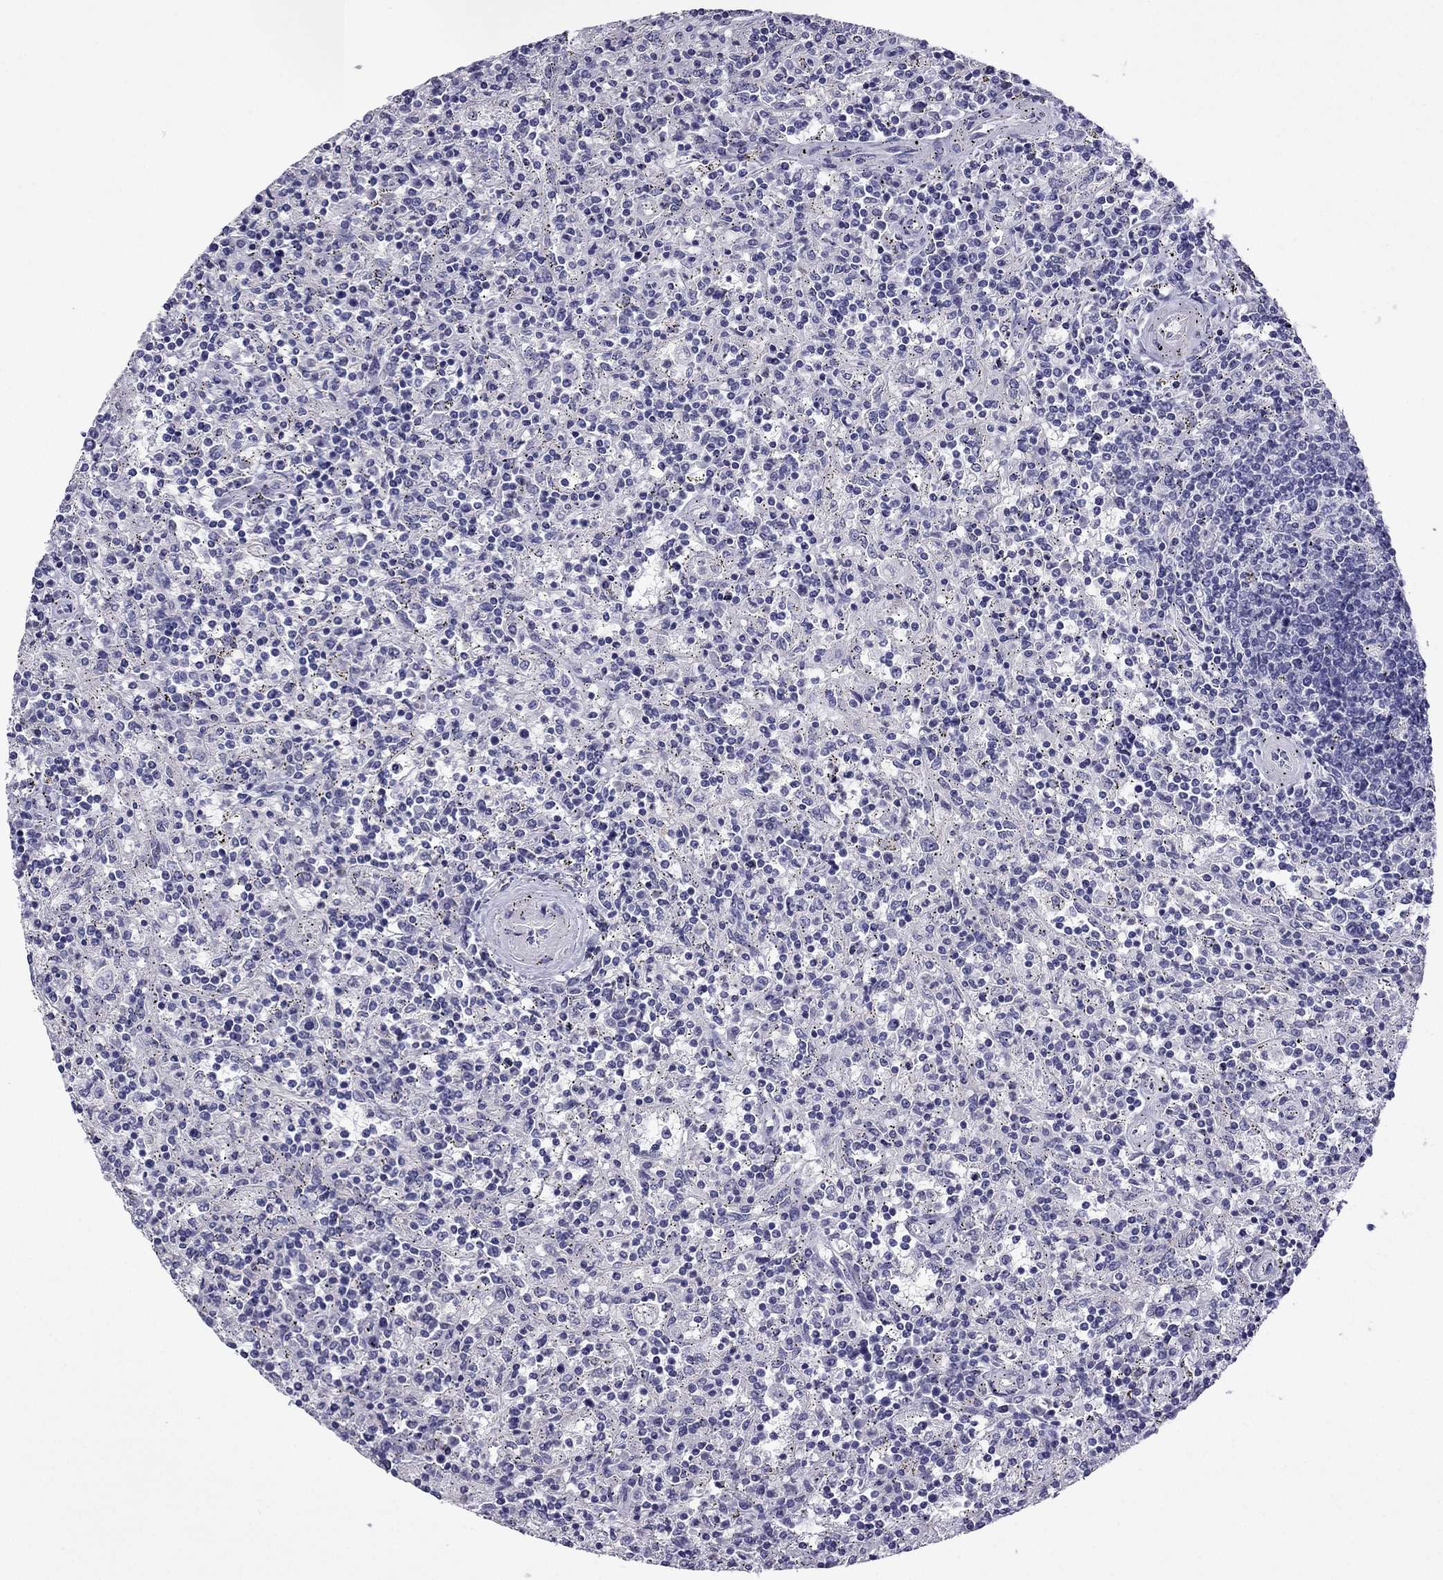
{"staining": {"intensity": "negative", "quantity": "none", "location": "none"}, "tissue": "lymphoma", "cell_type": "Tumor cells", "image_type": "cancer", "snomed": [{"axis": "morphology", "description": "Malignant lymphoma, non-Hodgkin's type, Low grade"}, {"axis": "topography", "description": "Spleen"}], "caption": "This is a histopathology image of IHC staining of low-grade malignant lymphoma, non-Hodgkin's type, which shows no expression in tumor cells. (DAB immunohistochemistry visualized using brightfield microscopy, high magnification).", "gene": "GJA8", "patient": {"sex": "male", "age": 62}}